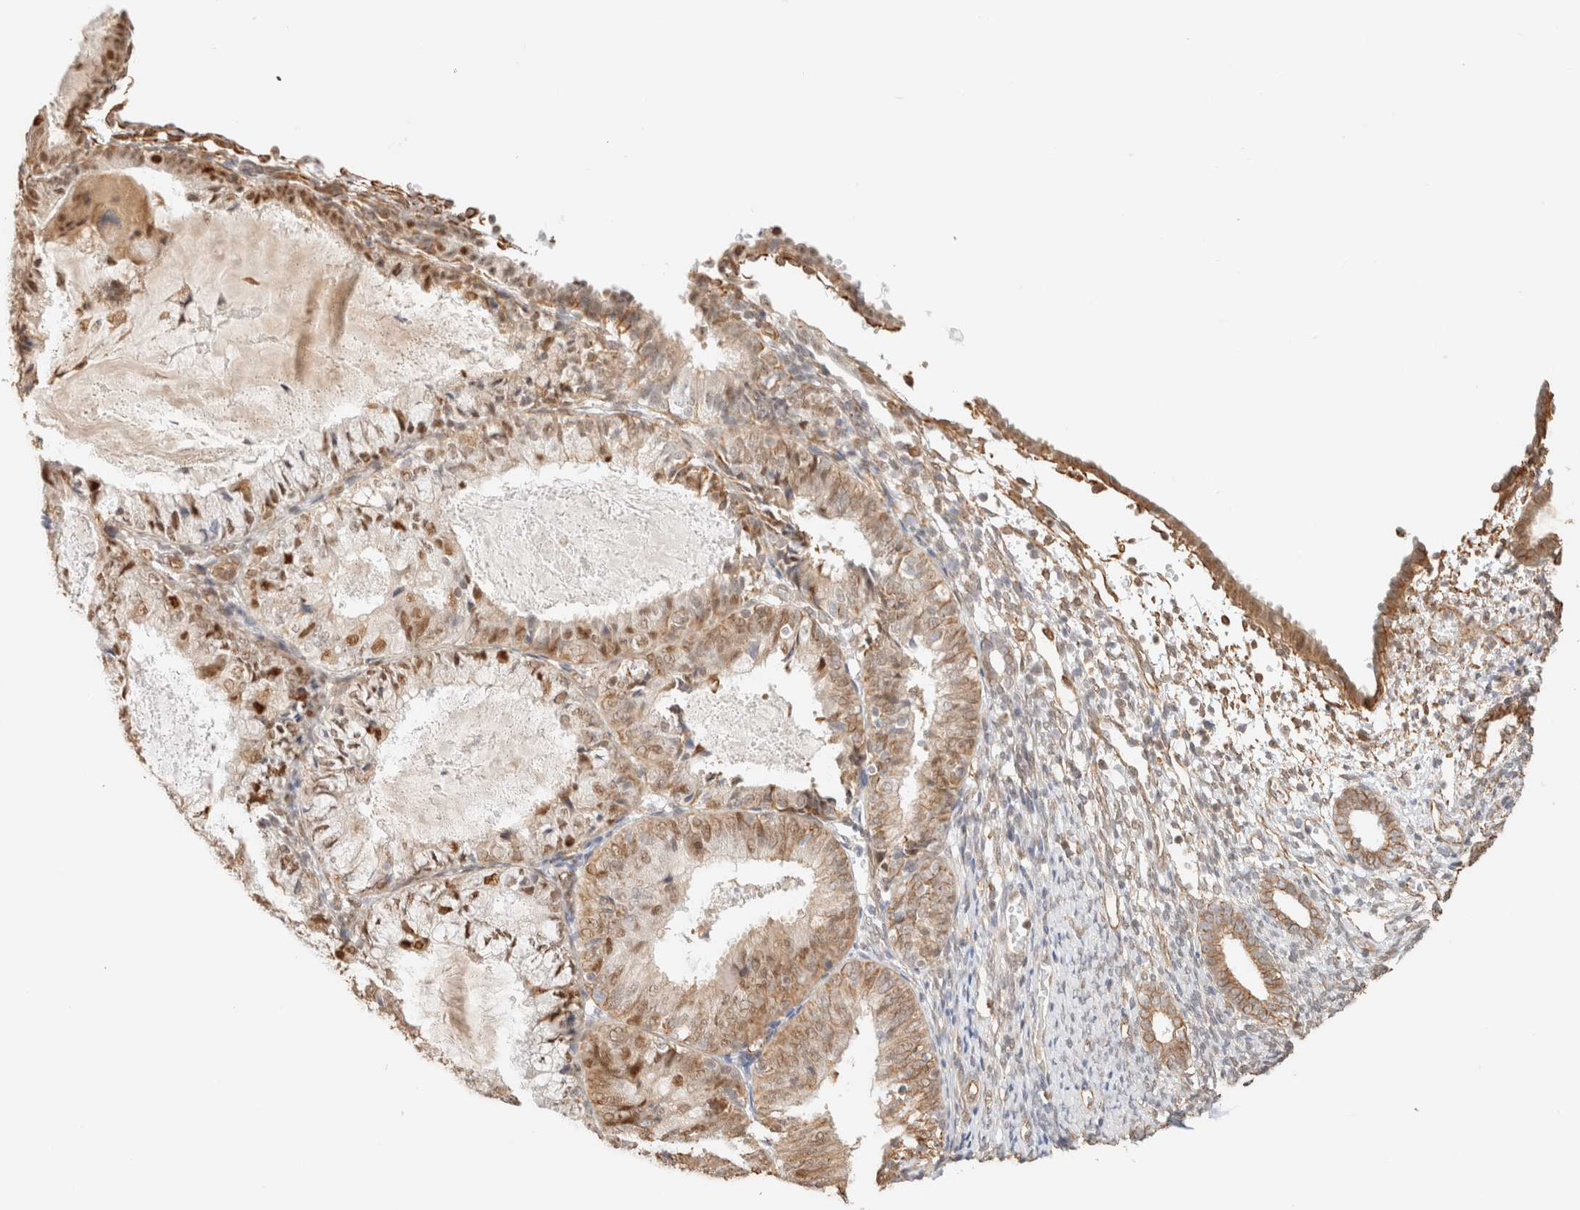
{"staining": {"intensity": "moderate", "quantity": "25%-75%", "location": "cytoplasmic/membranous,nuclear"}, "tissue": "endometrium", "cell_type": "Cells in endometrial stroma", "image_type": "normal", "snomed": [{"axis": "morphology", "description": "Normal tissue, NOS"}, {"axis": "morphology", "description": "Adenocarcinoma, NOS"}, {"axis": "topography", "description": "Endometrium"}], "caption": "Protein analysis of unremarkable endometrium displays moderate cytoplasmic/membranous,nuclear positivity in approximately 25%-75% of cells in endometrial stroma. (DAB = brown stain, brightfield microscopy at high magnification).", "gene": "ARID5A", "patient": {"sex": "female", "age": 57}}